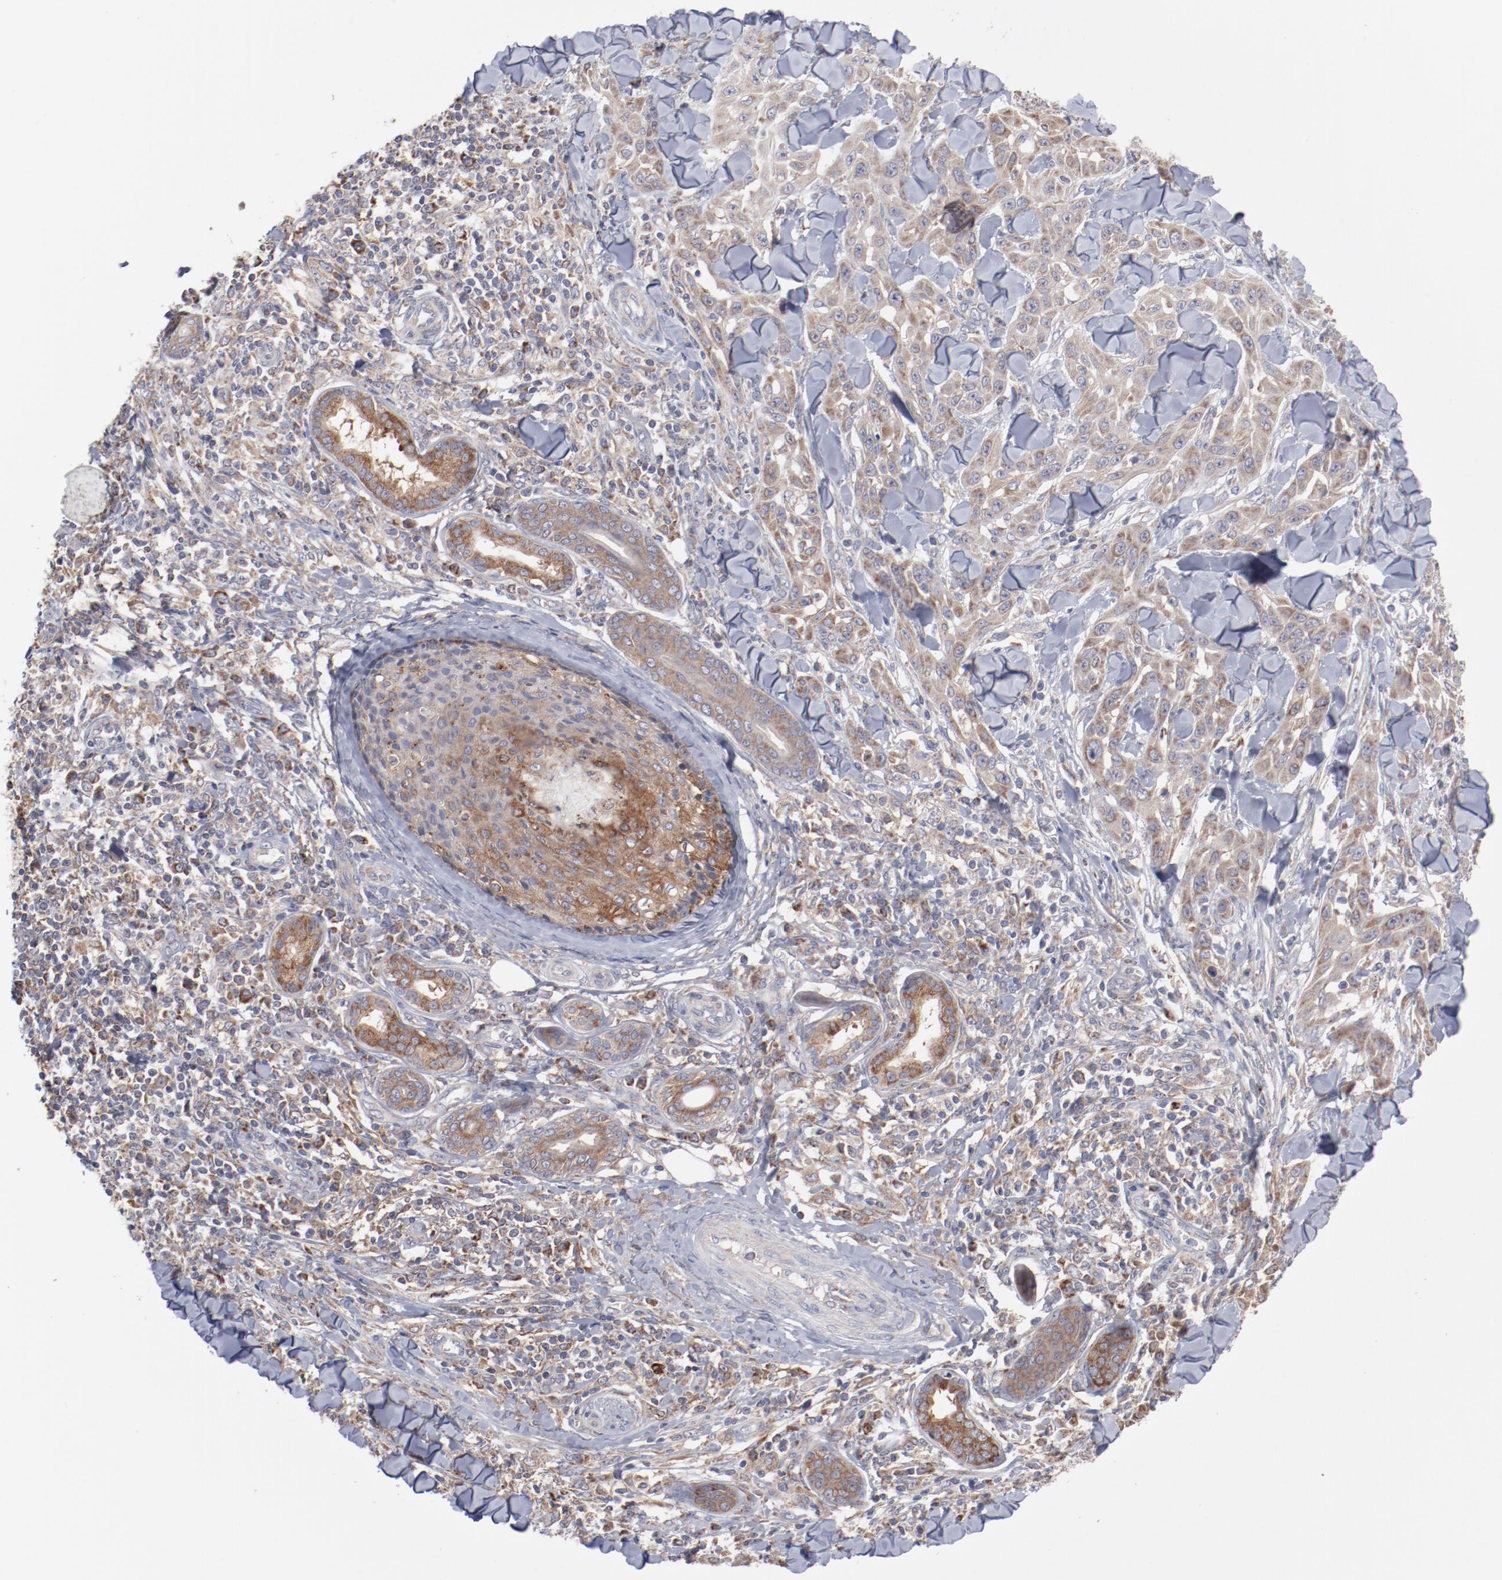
{"staining": {"intensity": "moderate", "quantity": ">75%", "location": "cytoplasmic/membranous"}, "tissue": "skin cancer", "cell_type": "Tumor cells", "image_type": "cancer", "snomed": [{"axis": "morphology", "description": "Squamous cell carcinoma, NOS"}, {"axis": "topography", "description": "Skin"}], "caption": "There is medium levels of moderate cytoplasmic/membranous positivity in tumor cells of skin cancer (squamous cell carcinoma), as demonstrated by immunohistochemical staining (brown color).", "gene": "PPFIBP2", "patient": {"sex": "male", "age": 24}}